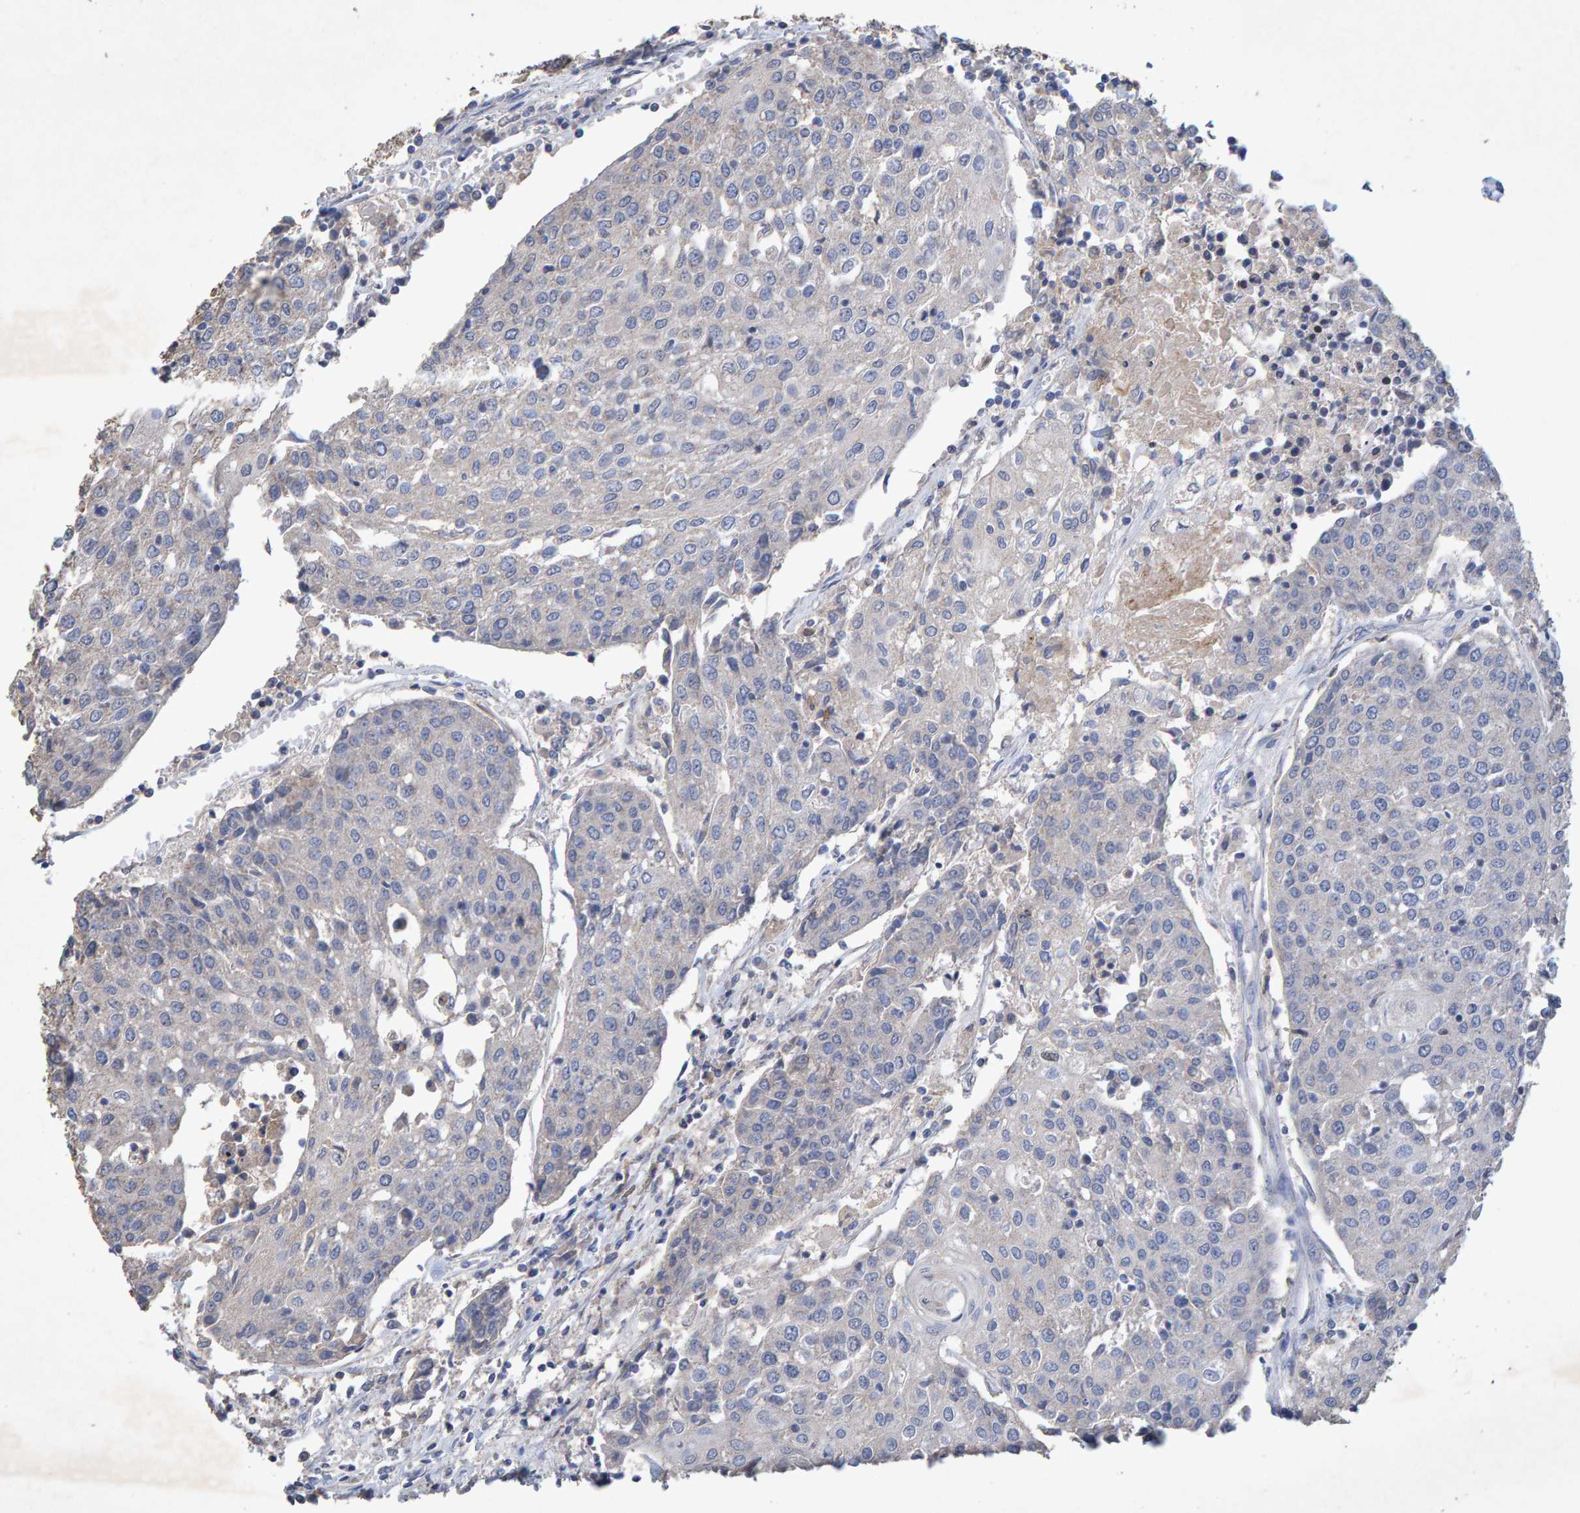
{"staining": {"intensity": "negative", "quantity": "none", "location": "none"}, "tissue": "urothelial cancer", "cell_type": "Tumor cells", "image_type": "cancer", "snomed": [{"axis": "morphology", "description": "Urothelial carcinoma, High grade"}, {"axis": "topography", "description": "Urinary bladder"}], "caption": "Micrograph shows no protein expression in tumor cells of urothelial carcinoma (high-grade) tissue.", "gene": "CTH", "patient": {"sex": "female", "age": 85}}